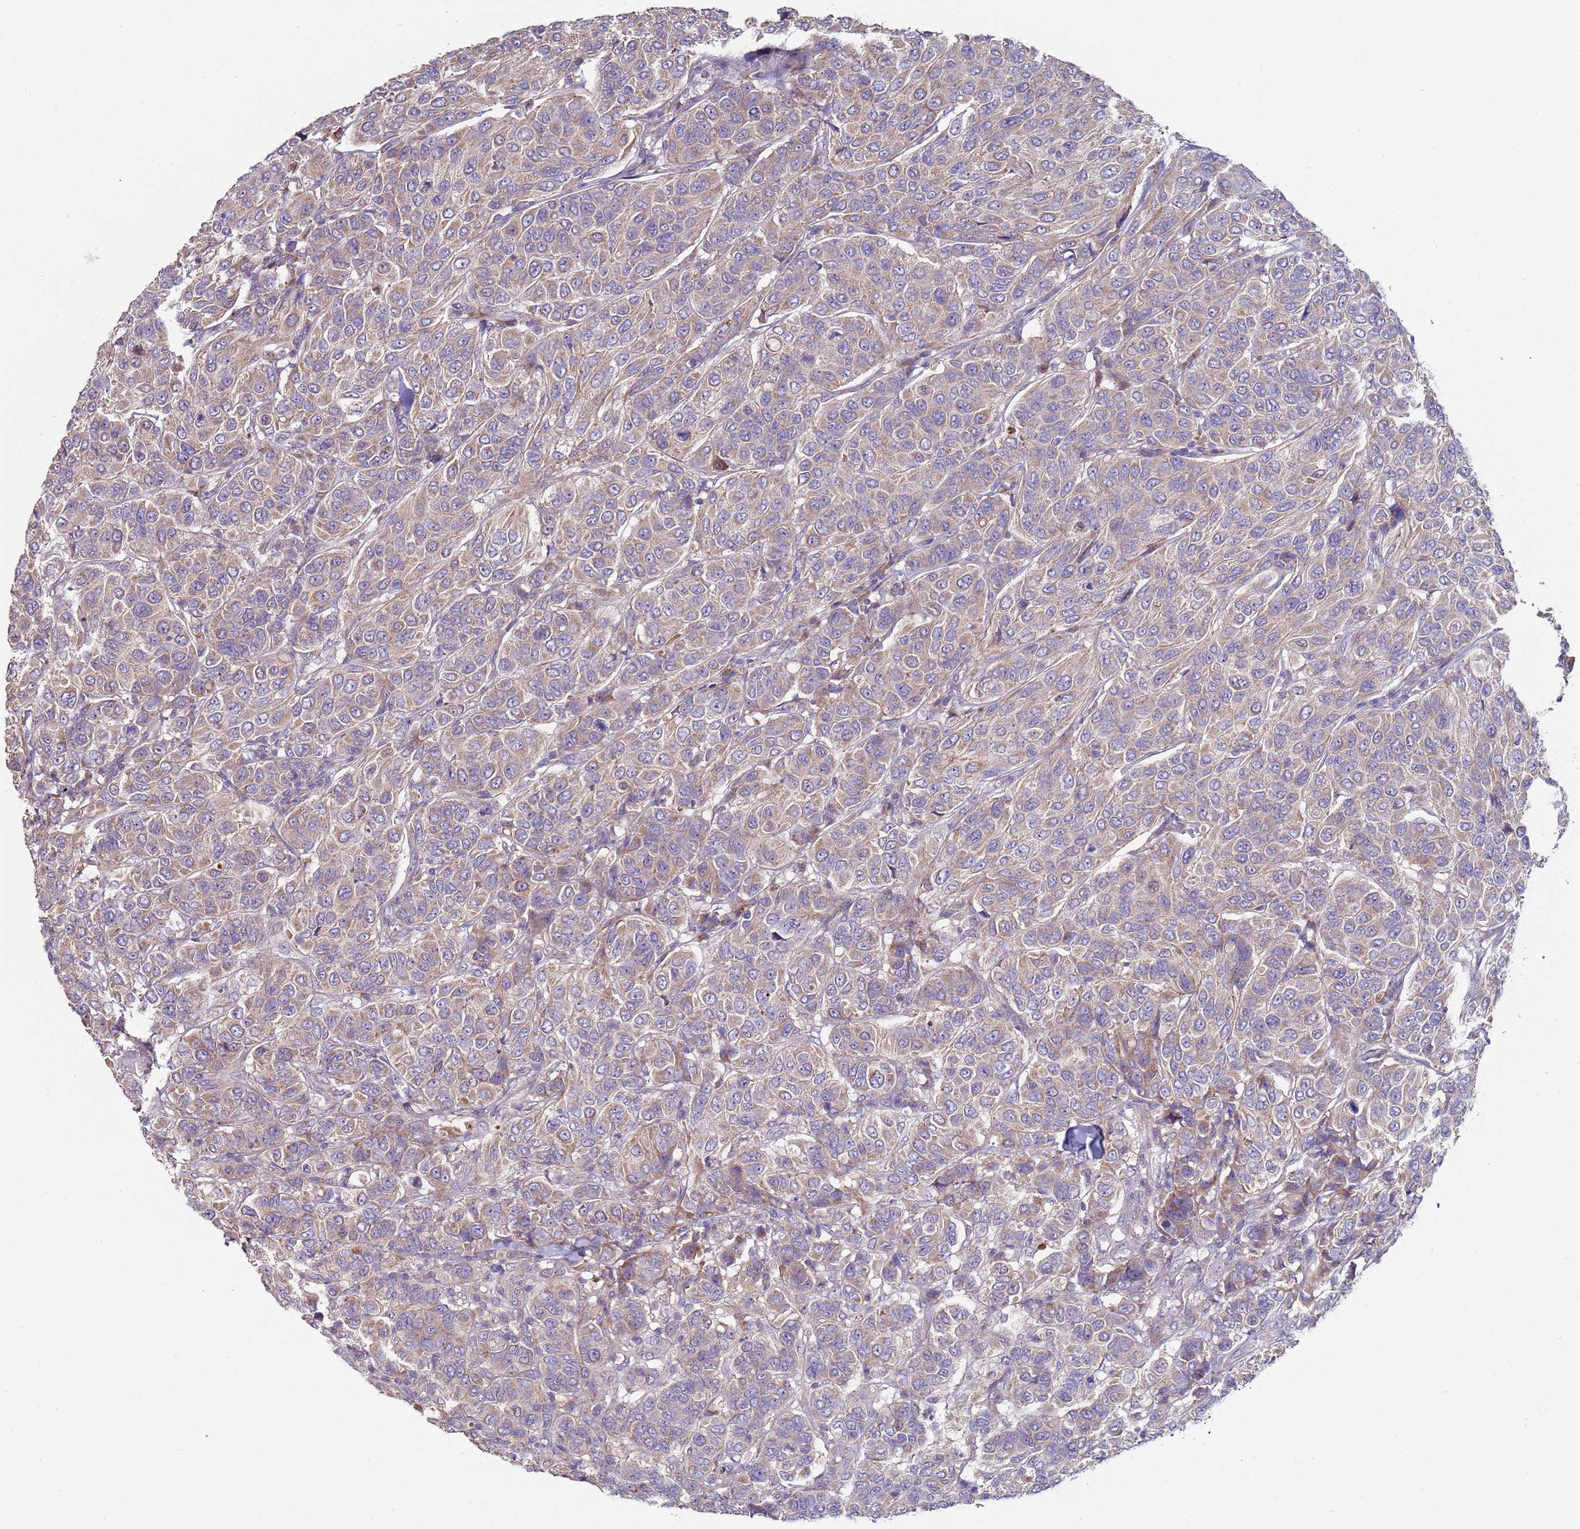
{"staining": {"intensity": "weak", "quantity": ">75%", "location": "cytoplasmic/membranous"}, "tissue": "breast cancer", "cell_type": "Tumor cells", "image_type": "cancer", "snomed": [{"axis": "morphology", "description": "Duct carcinoma"}, {"axis": "topography", "description": "Breast"}], "caption": "Immunohistochemical staining of breast cancer reveals weak cytoplasmic/membranous protein expression in approximately >75% of tumor cells. (DAB IHC, brown staining for protein, blue staining for nuclei).", "gene": "DIP2B", "patient": {"sex": "female", "age": 55}}